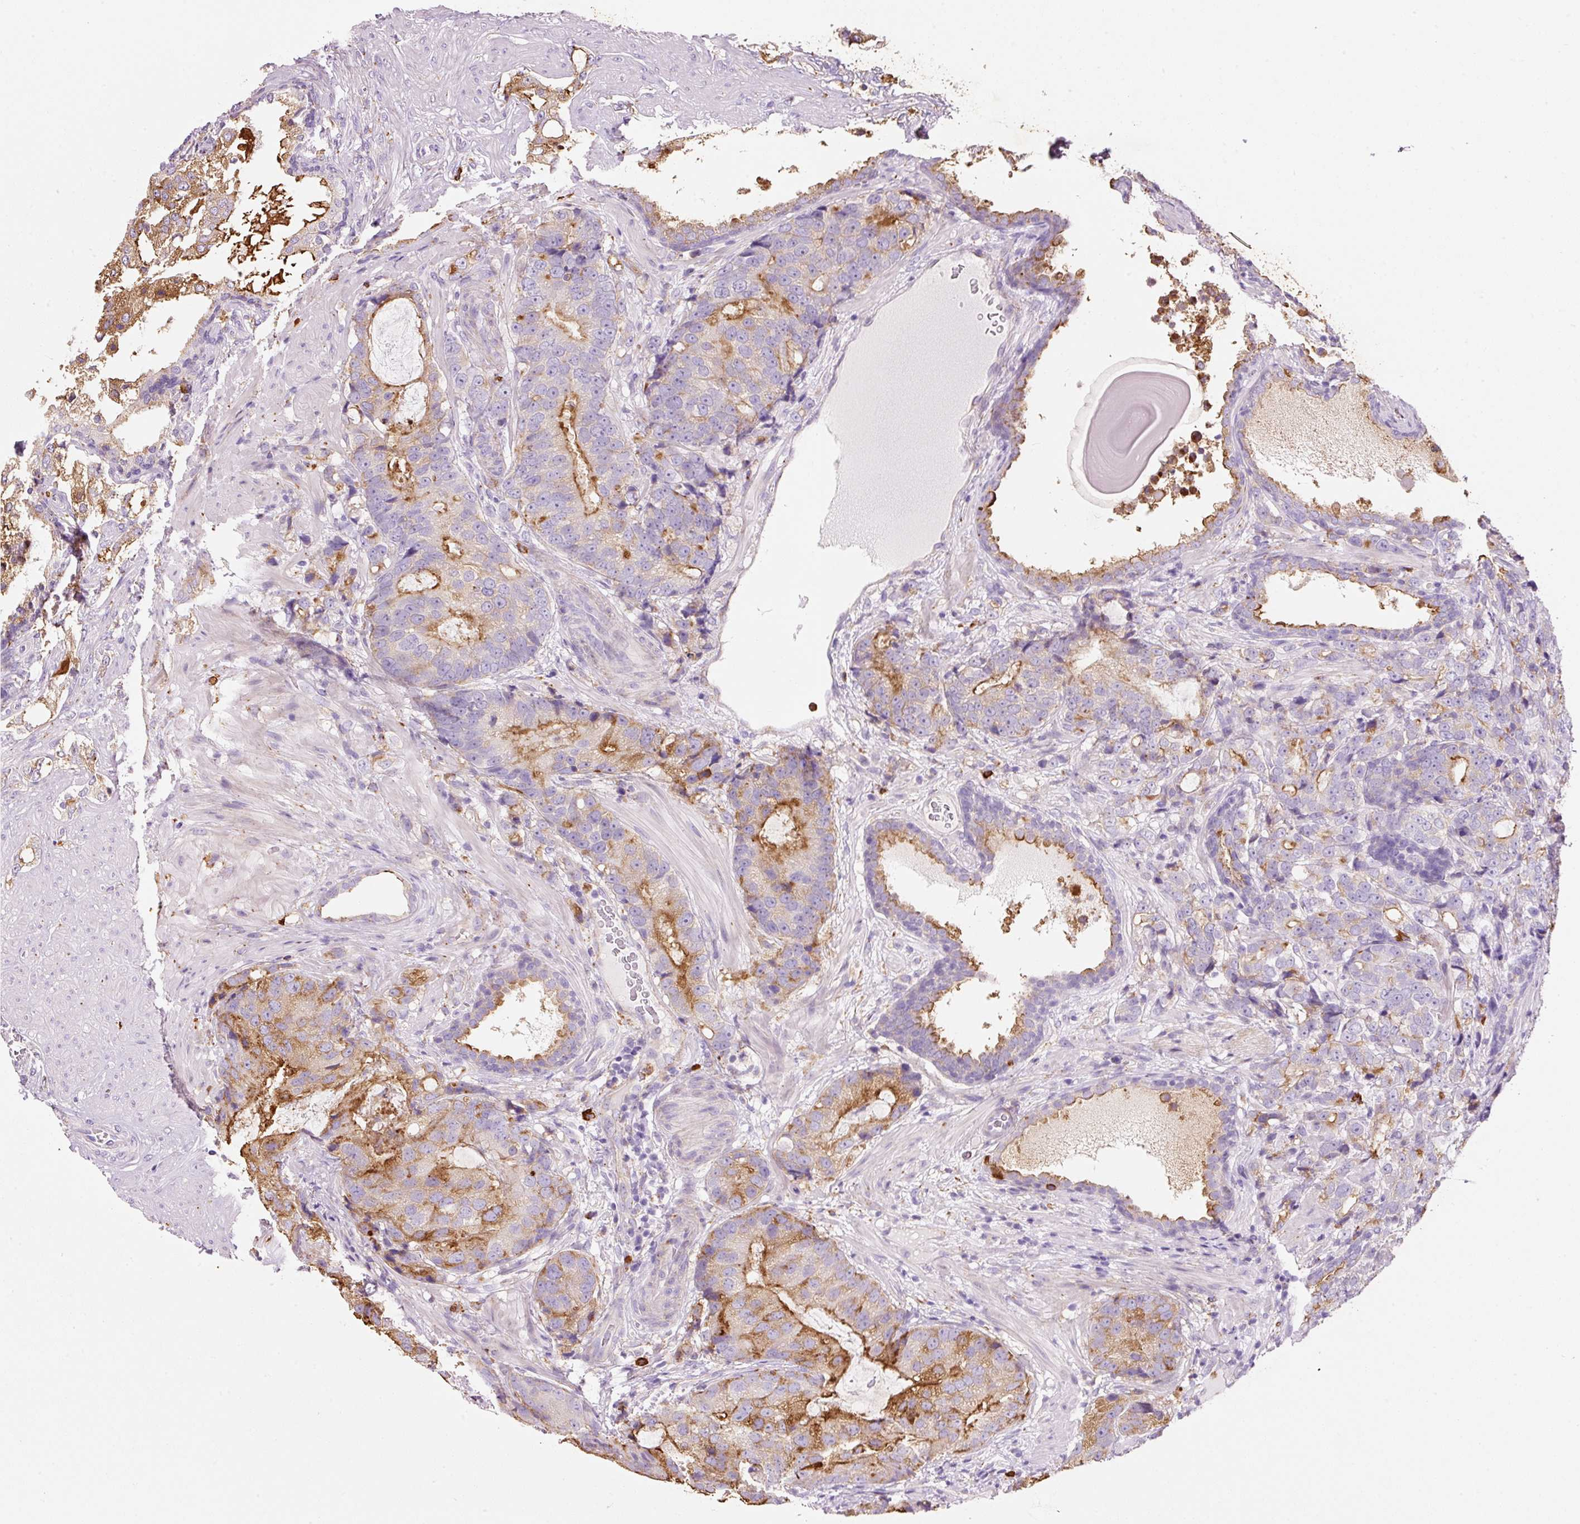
{"staining": {"intensity": "moderate", "quantity": "25%-75%", "location": "cytoplasmic/membranous"}, "tissue": "prostate cancer", "cell_type": "Tumor cells", "image_type": "cancer", "snomed": [{"axis": "morphology", "description": "Adenocarcinoma, High grade"}, {"axis": "topography", "description": "Prostate"}], "caption": "This is a histology image of IHC staining of high-grade adenocarcinoma (prostate), which shows moderate staining in the cytoplasmic/membranous of tumor cells.", "gene": "TMC8", "patient": {"sex": "male", "age": 67}}